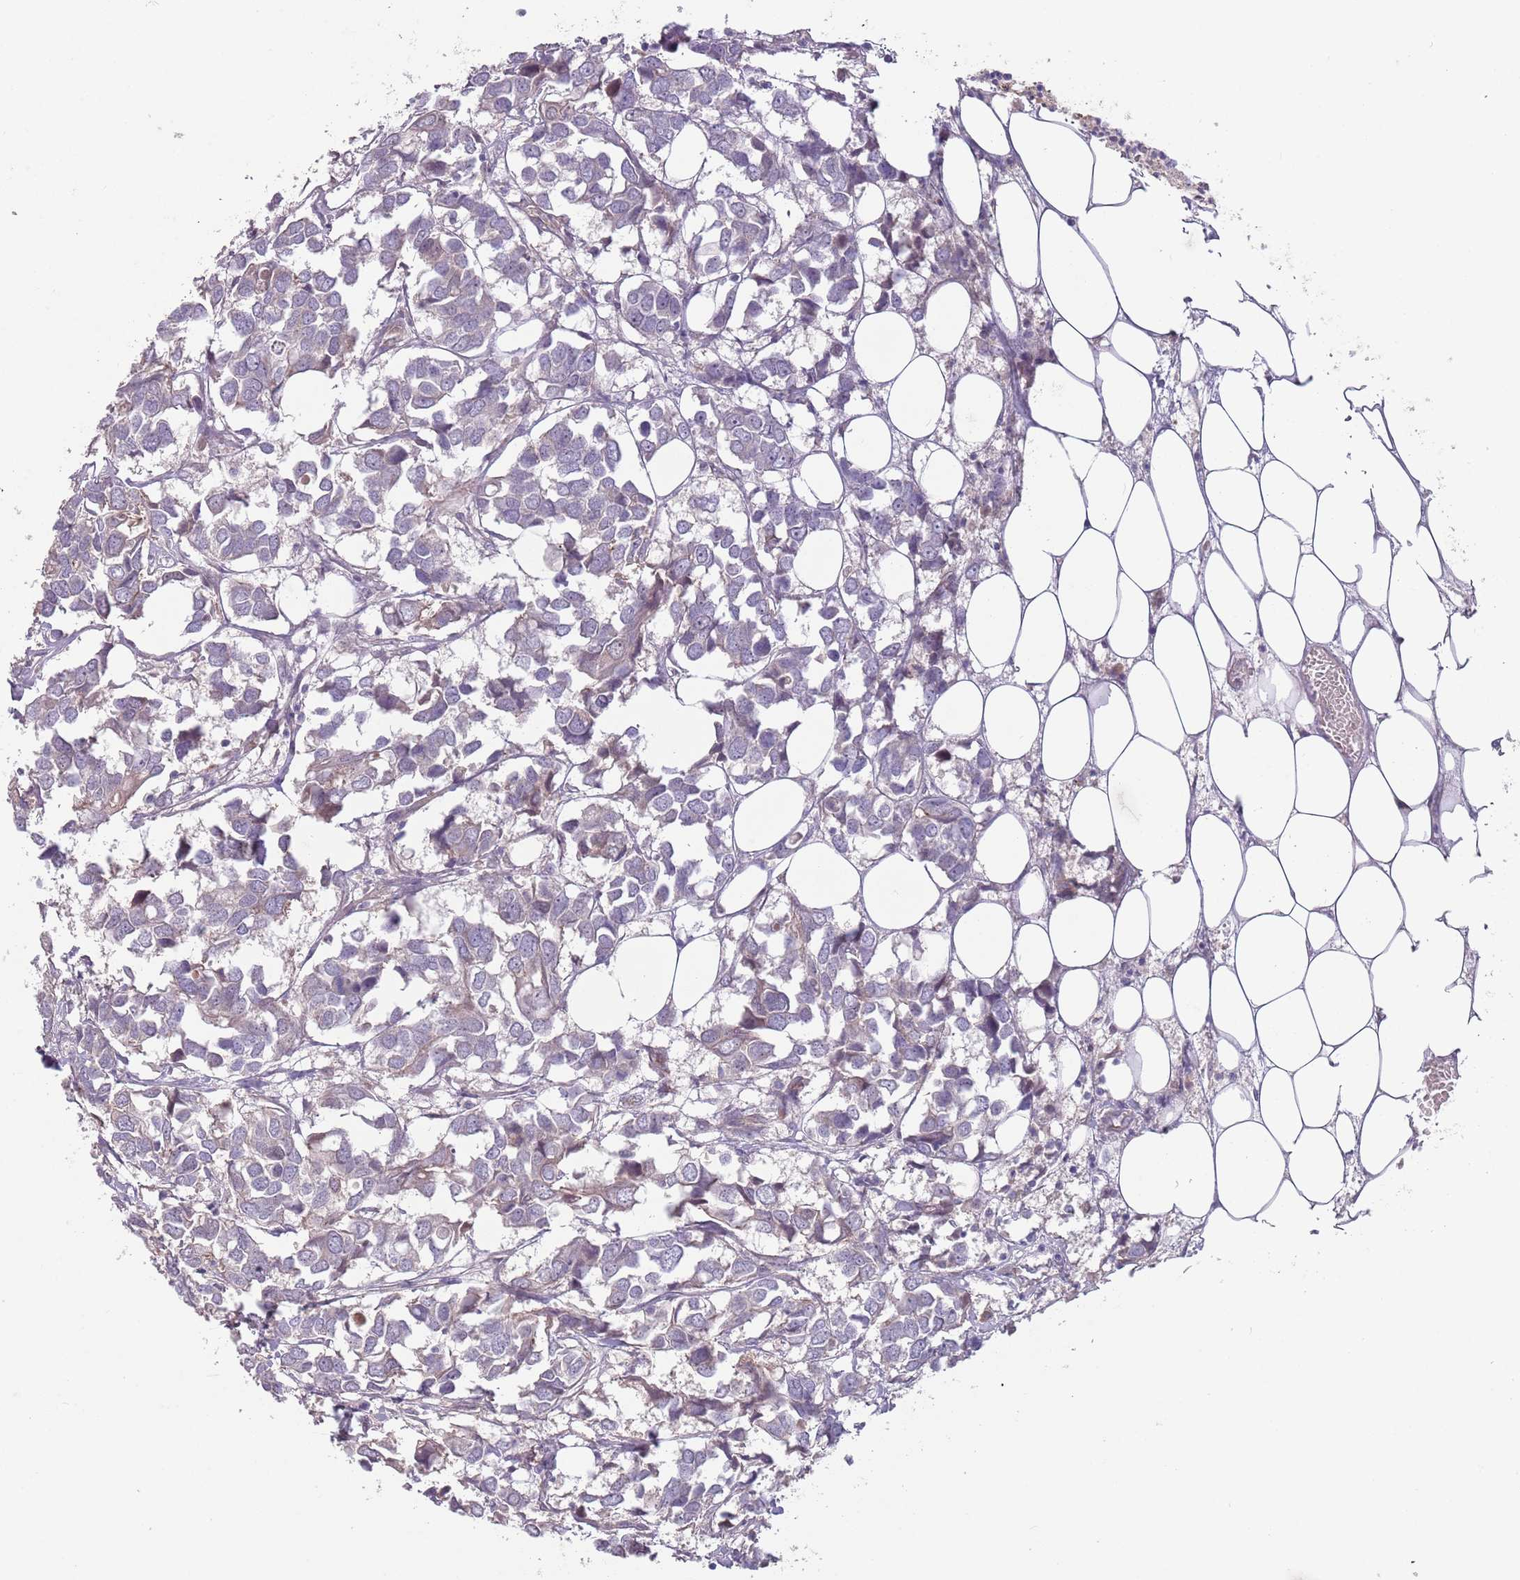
{"staining": {"intensity": "negative", "quantity": "none", "location": "none"}, "tissue": "breast cancer", "cell_type": "Tumor cells", "image_type": "cancer", "snomed": [{"axis": "morphology", "description": "Duct carcinoma"}, {"axis": "topography", "description": "Breast"}], "caption": "A high-resolution histopathology image shows immunohistochemistry (IHC) staining of breast infiltrating ductal carcinoma, which exhibits no significant staining in tumor cells.", "gene": "SAV1", "patient": {"sex": "female", "age": 83}}